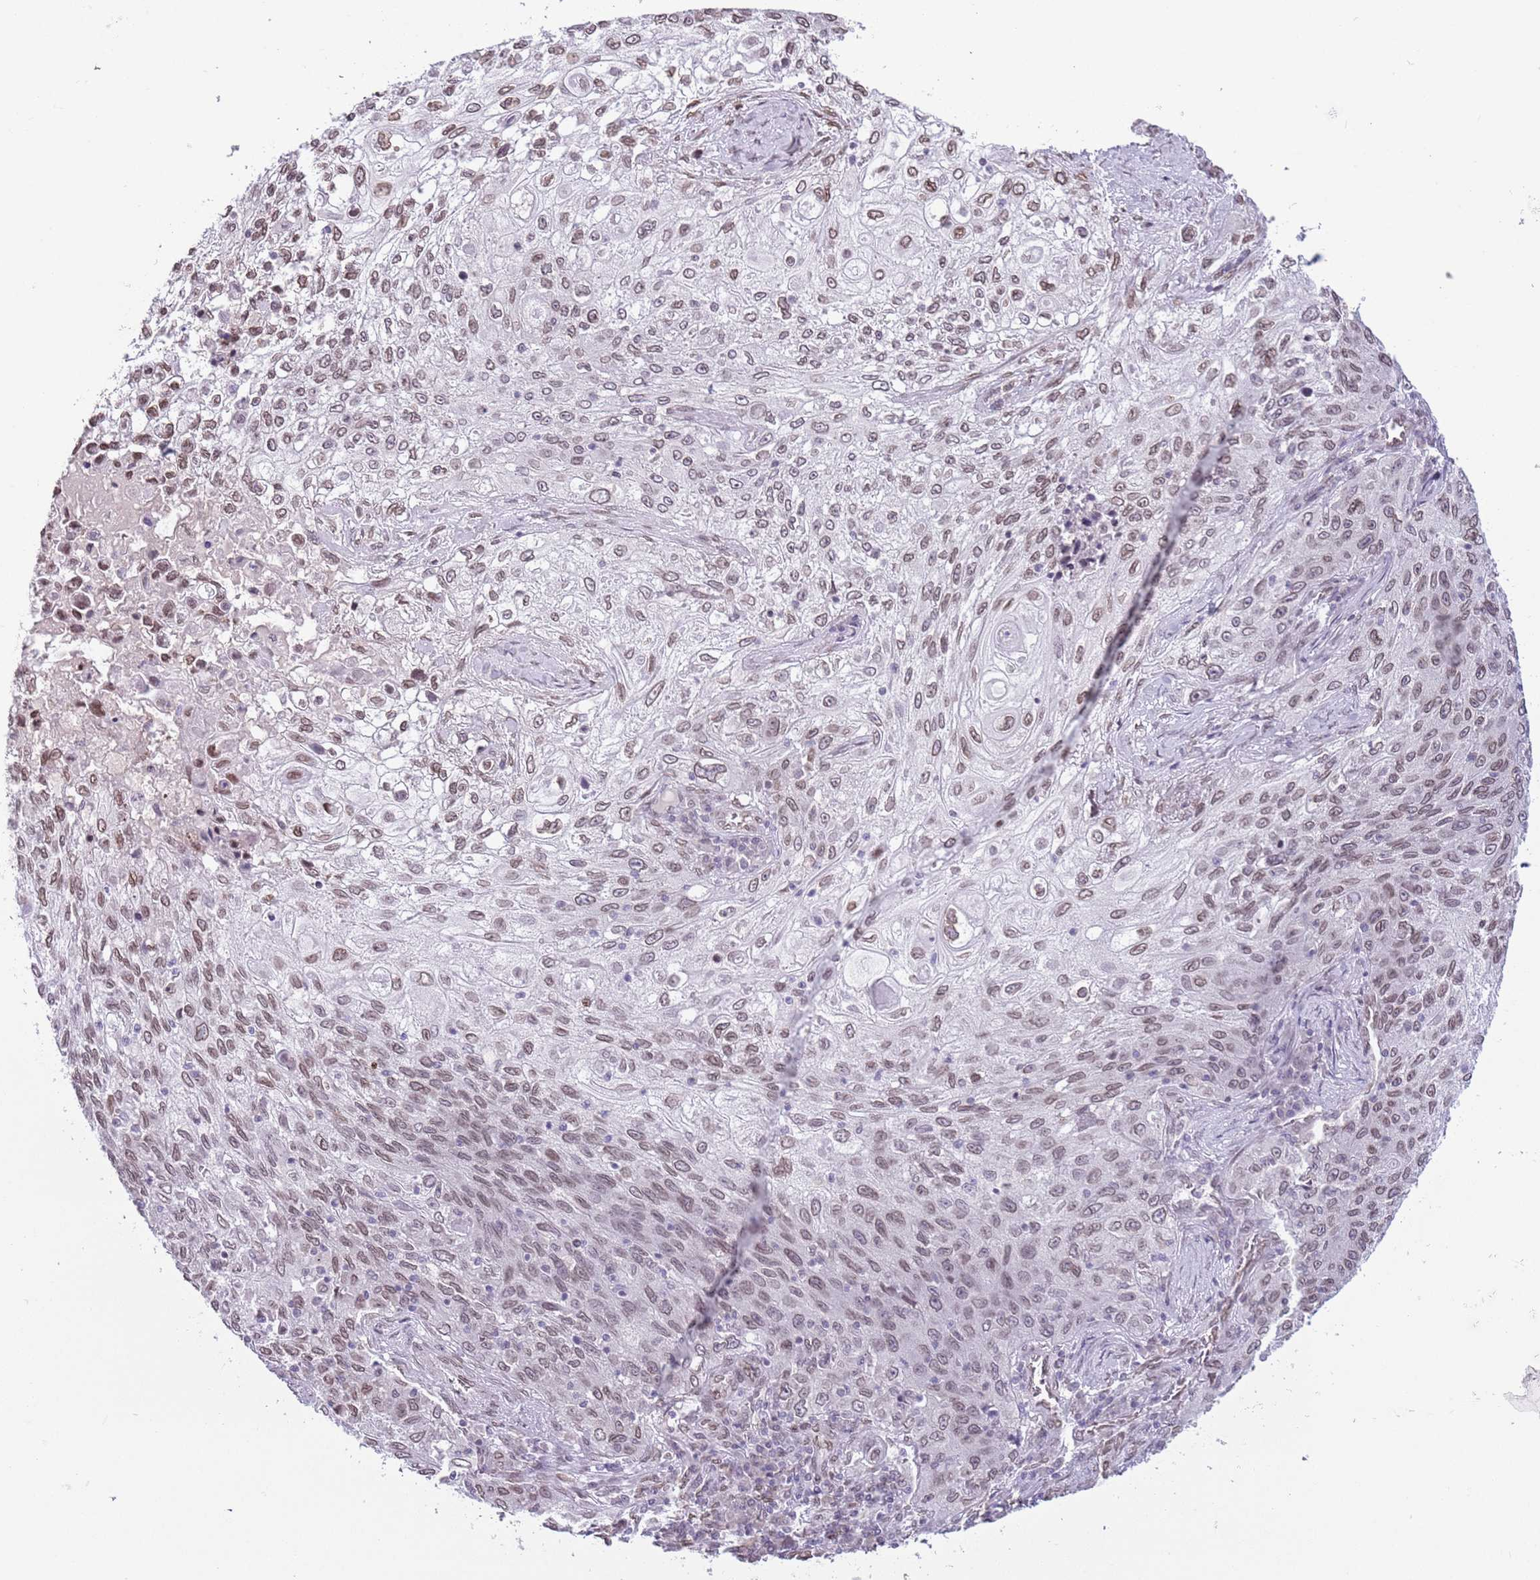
{"staining": {"intensity": "weak", "quantity": ">75%", "location": "cytoplasmic/membranous,nuclear"}, "tissue": "lung cancer", "cell_type": "Tumor cells", "image_type": "cancer", "snomed": [{"axis": "morphology", "description": "Squamous cell carcinoma, NOS"}, {"axis": "topography", "description": "Lung"}], "caption": "Tumor cells show low levels of weak cytoplasmic/membranous and nuclear staining in approximately >75% of cells in human lung cancer (squamous cell carcinoma). The protein is shown in brown color, while the nuclei are stained blue.", "gene": "ZGLP1", "patient": {"sex": "female", "age": 69}}